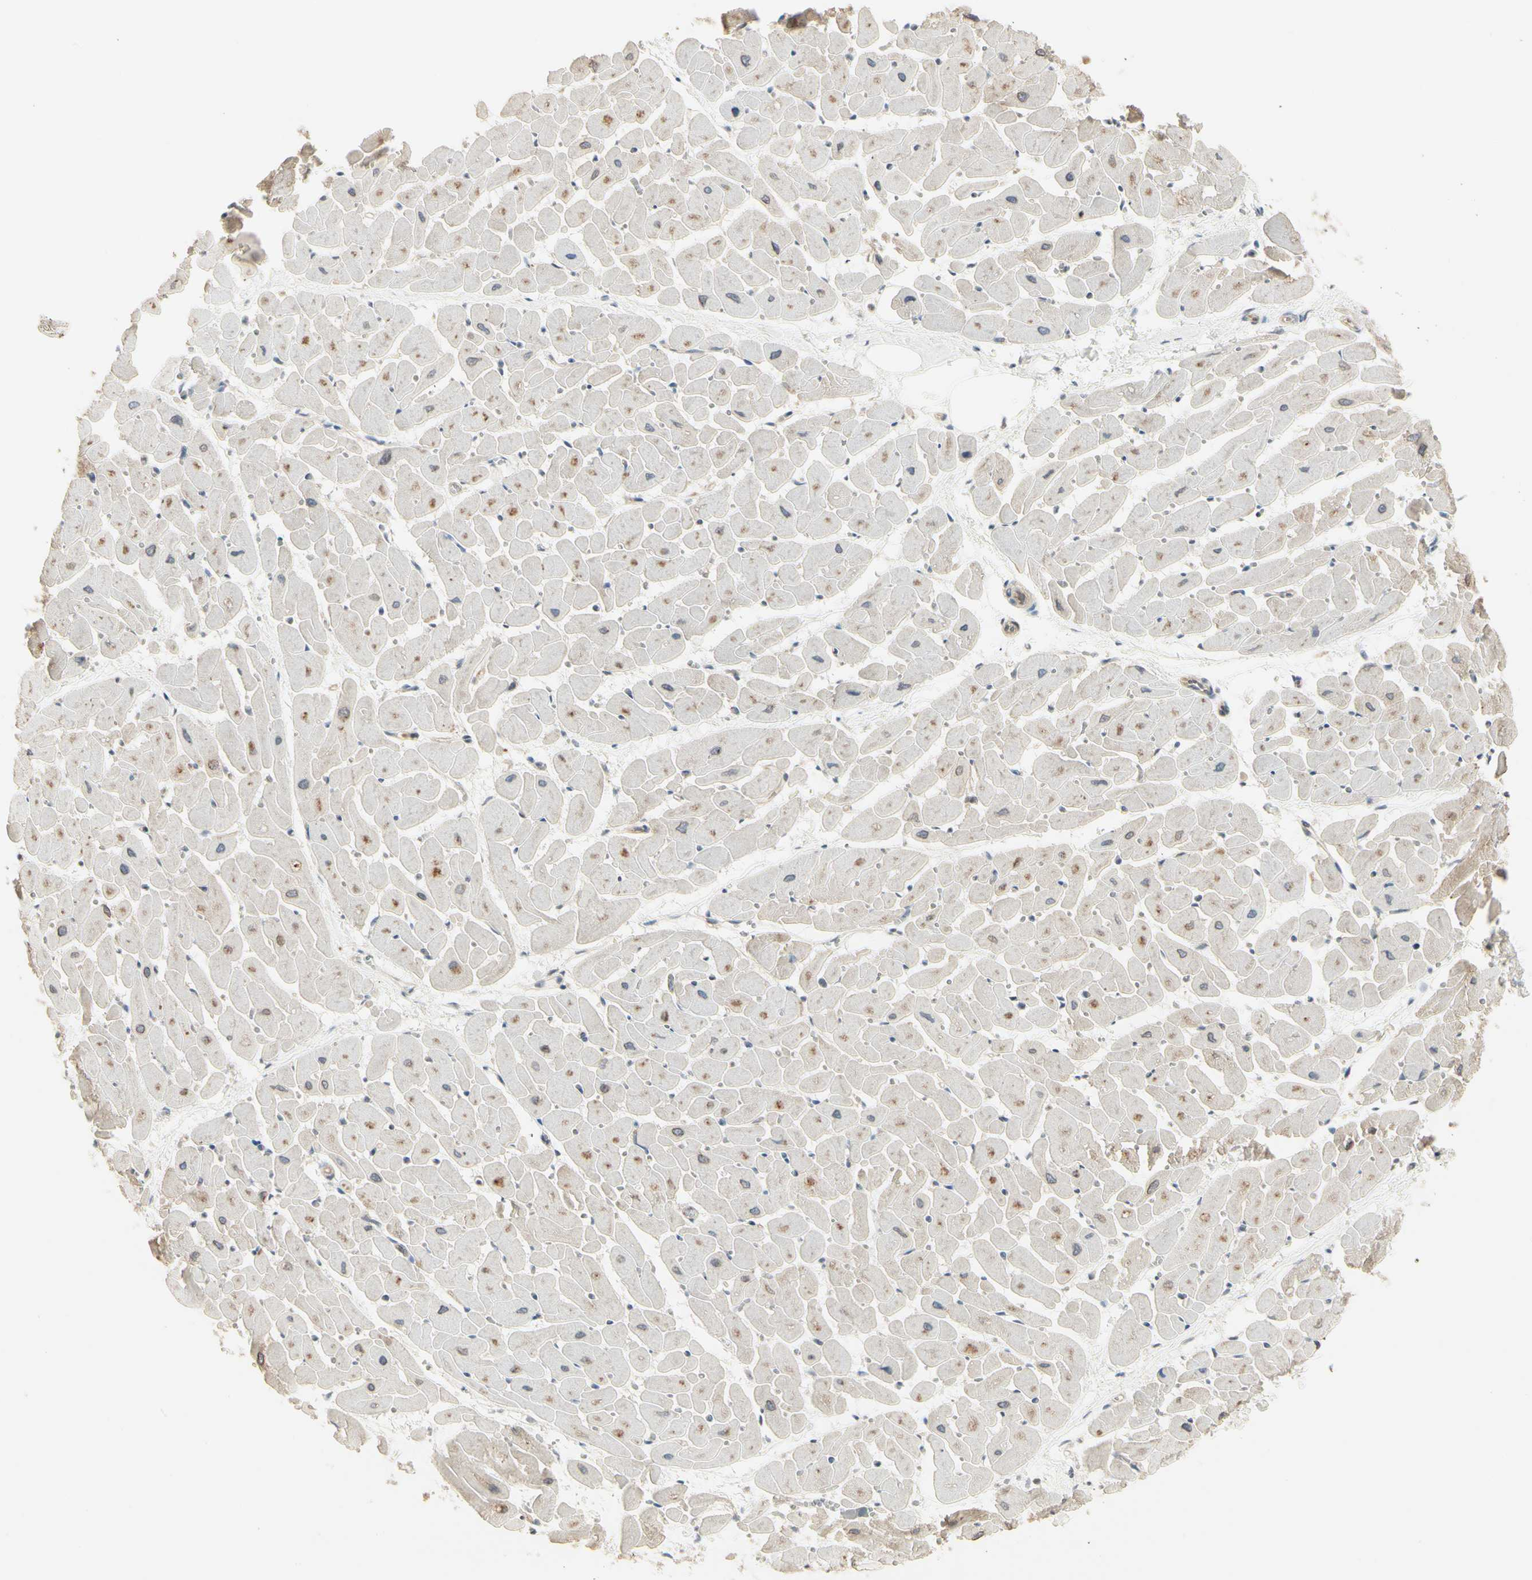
{"staining": {"intensity": "weak", "quantity": "25%-75%", "location": "cytoplasmic/membranous"}, "tissue": "heart muscle", "cell_type": "Cardiomyocytes", "image_type": "normal", "snomed": [{"axis": "morphology", "description": "Normal tissue, NOS"}, {"axis": "topography", "description": "Heart"}], "caption": "About 25%-75% of cardiomyocytes in normal heart muscle display weak cytoplasmic/membranous protein positivity as visualized by brown immunohistochemical staining.", "gene": "OXSR1", "patient": {"sex": "female", "age": 19}}